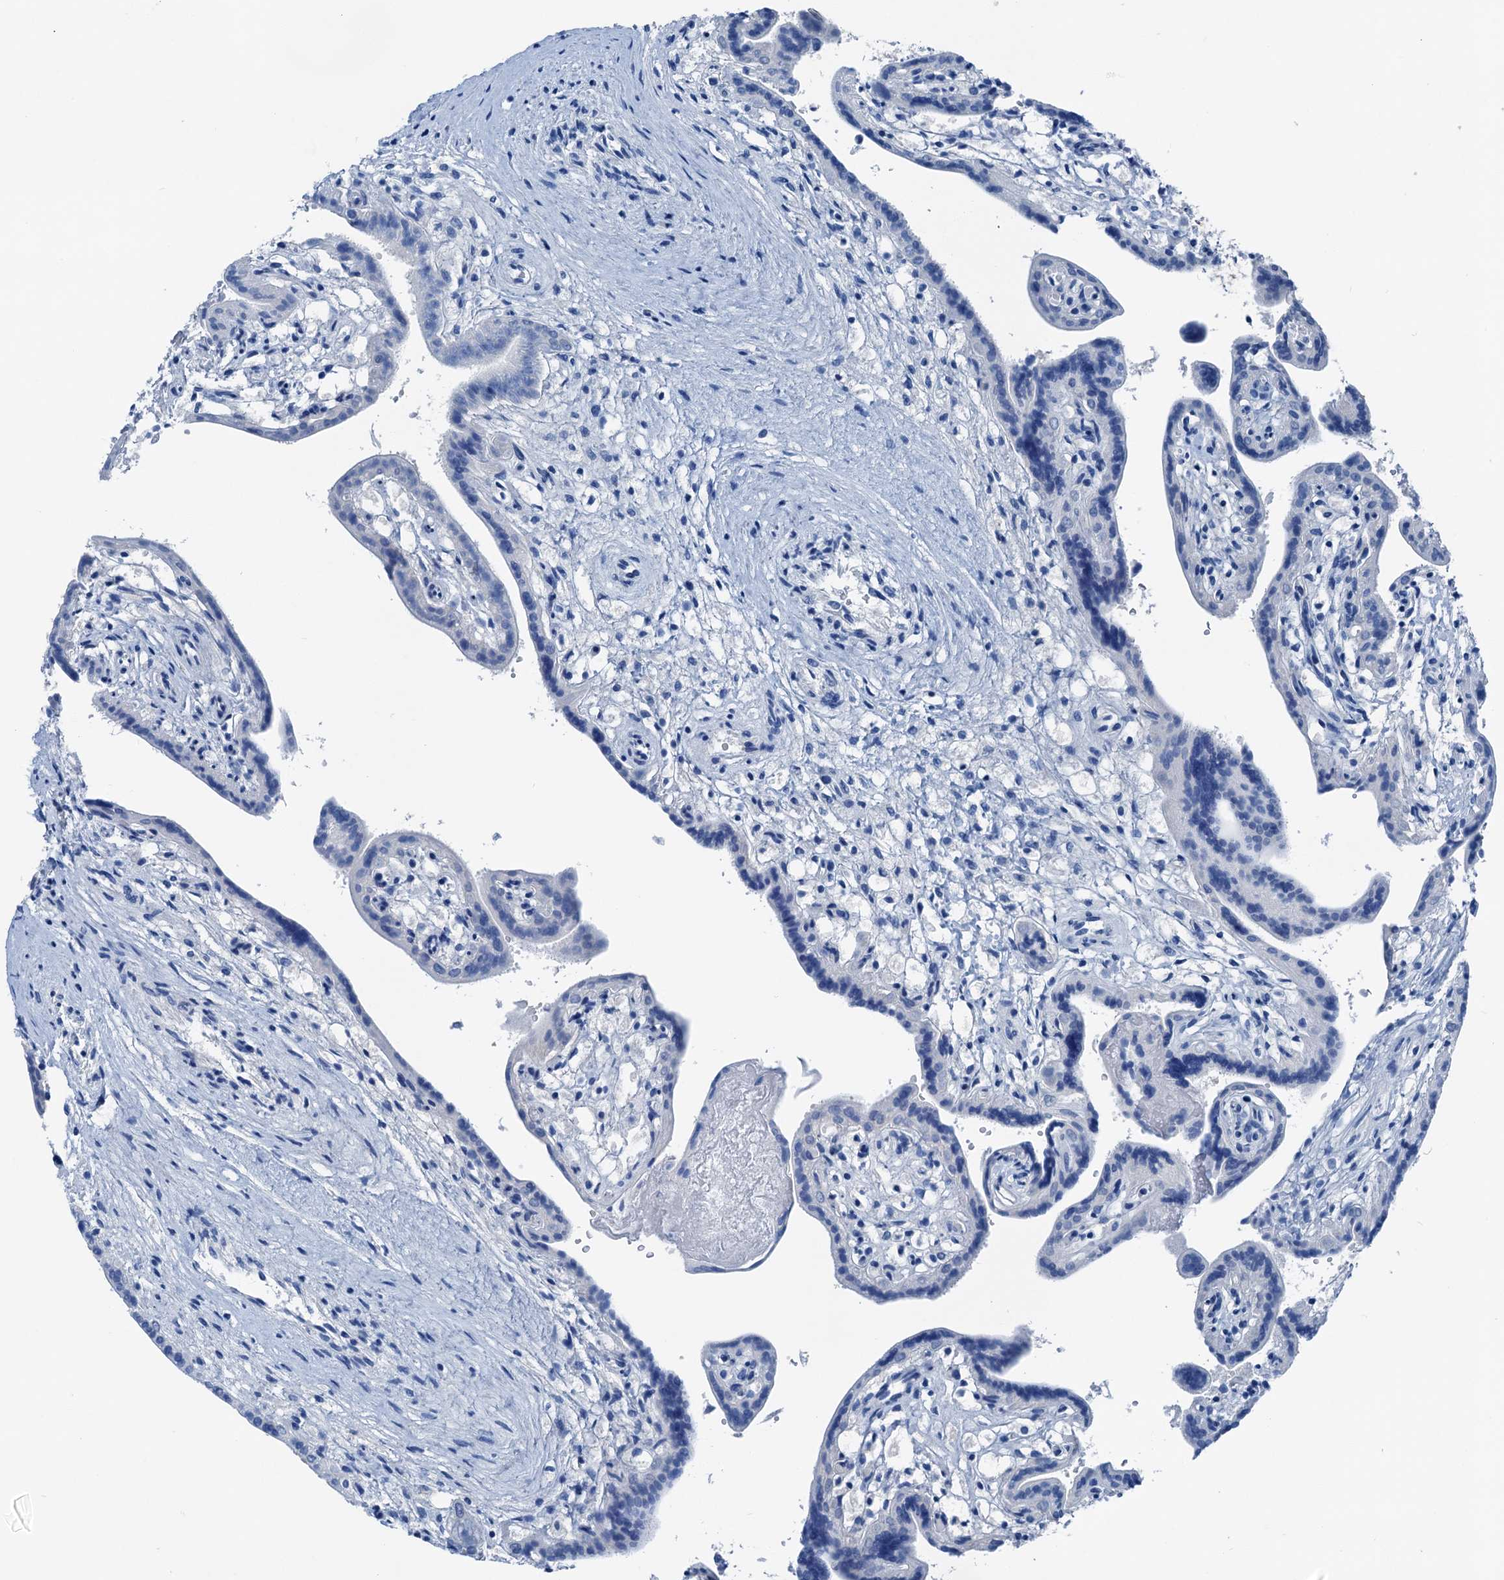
{"staining": {"intensity": "negative", "quantity": "none", "location": "none"}, "tissue": "placenta", "cell_type": "Trophoblastic cells", "image_type": "normal", "snomed": [{"axis": "morphology", "description": "Normal tissue, NOS"}, {"axis": "topography", "description": "Placenta"}], "caption": "An immunohistochemistry (IHC) histopathology image of unremarkable placenta is shown. There is no staining in trophoblastic cells of placenta.", "gene": "CBLN3", "patient": {"sex": "female", "age": 37}}